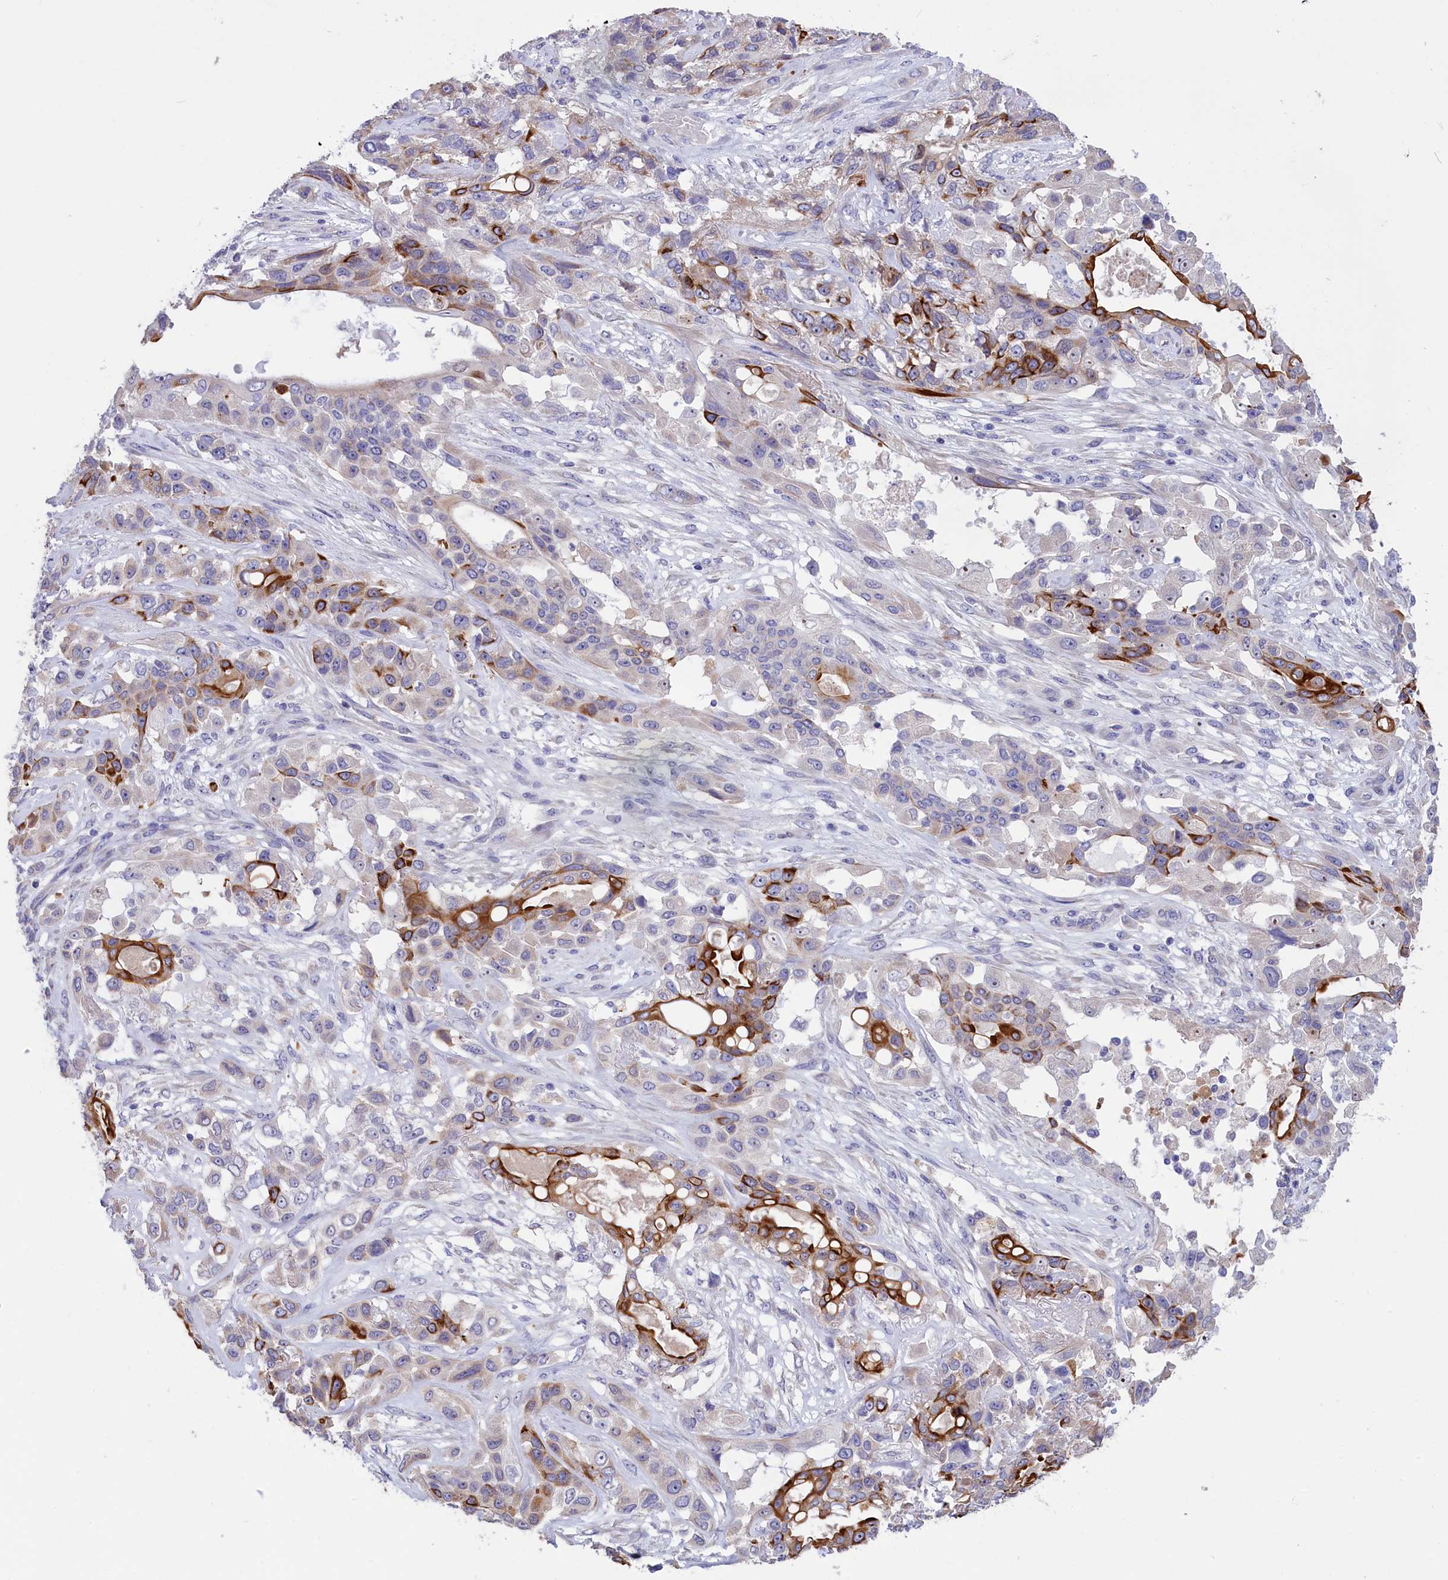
{"staining": {"intensity": "moderate", "quantity": "25%-75%", "location": "cytoplasmic/membranous"}, "tissue": "lung cancer", "cell_type": "Tumor cells", "image_type": "cancer", "snomed": [{"axis": "morphology", "description": "Squamous cell carcinoma, NOS"}, {"axis": "topography", "description": "Lung"}], "caption": "Approximately 25%-75% of tumor cells in human lung cancer (squamous cell carcinoma) show moderate cytoplasmic/membranous protein staining as visualized by brown immunohistochemical staining.", "gene": "CYP2U1", "patient": {"sex": "female", "age": 70}}